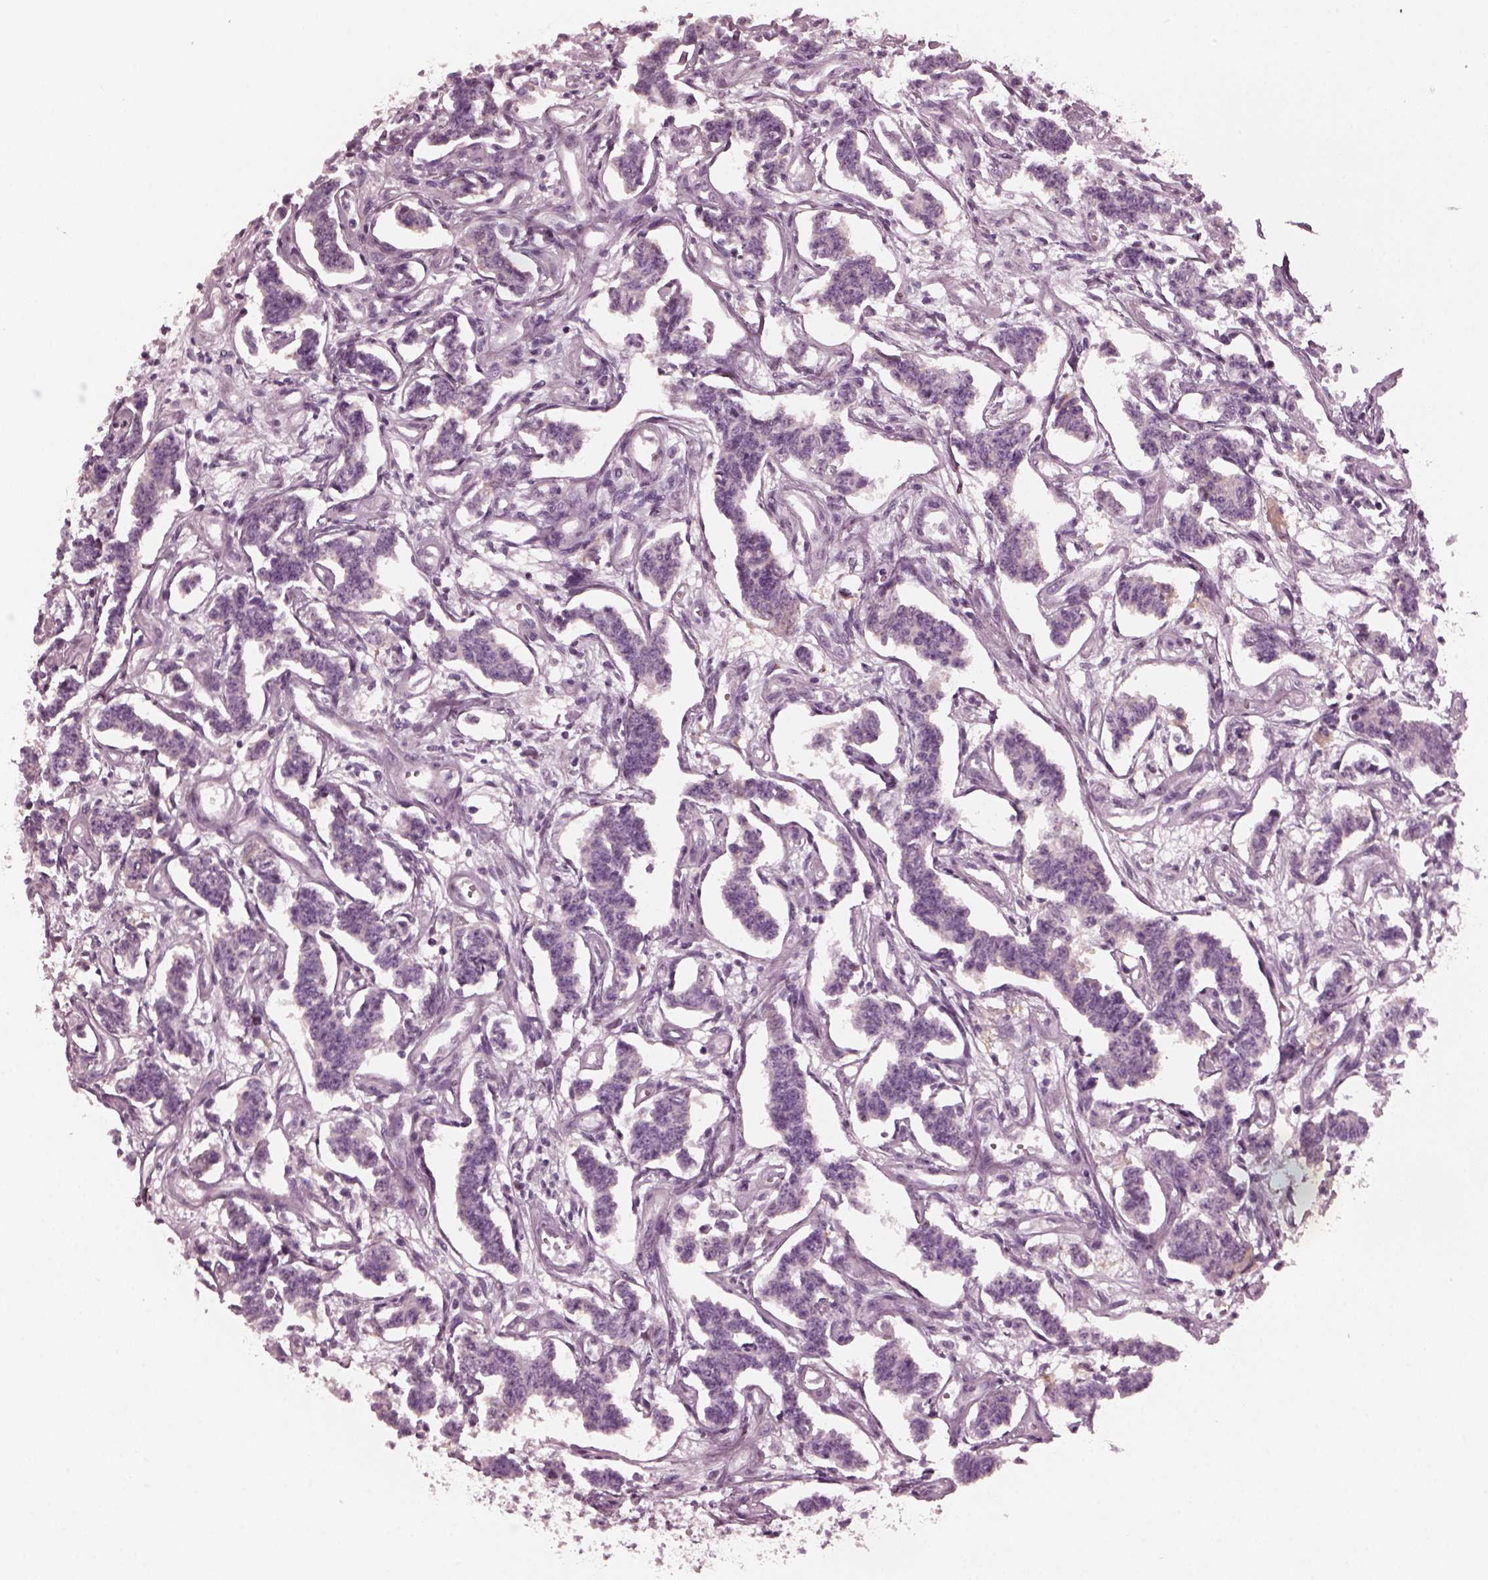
{"staining": {"intensity": "negative", "quantity": "none", "location": "none"}, "tissue": "carcinoid", "cell_type": "Tumor cells", "image_type": "cancer", "snomed": [{"axis": "morphology", "description": "Carcinoid, malignant, NOS"}, {"axis": "topography", "description": "Kidney"}], "caption": "The histopathology image exhibits no staining of tumor cells in carcinoid. The staining was performed using DAB to visualize the protein expression in brown, while the nuclei were stained in blue with hematoxylin (Magnification: 20x).", "gene": "GRM6", "patient": {"sex": "female", "age": 41}}